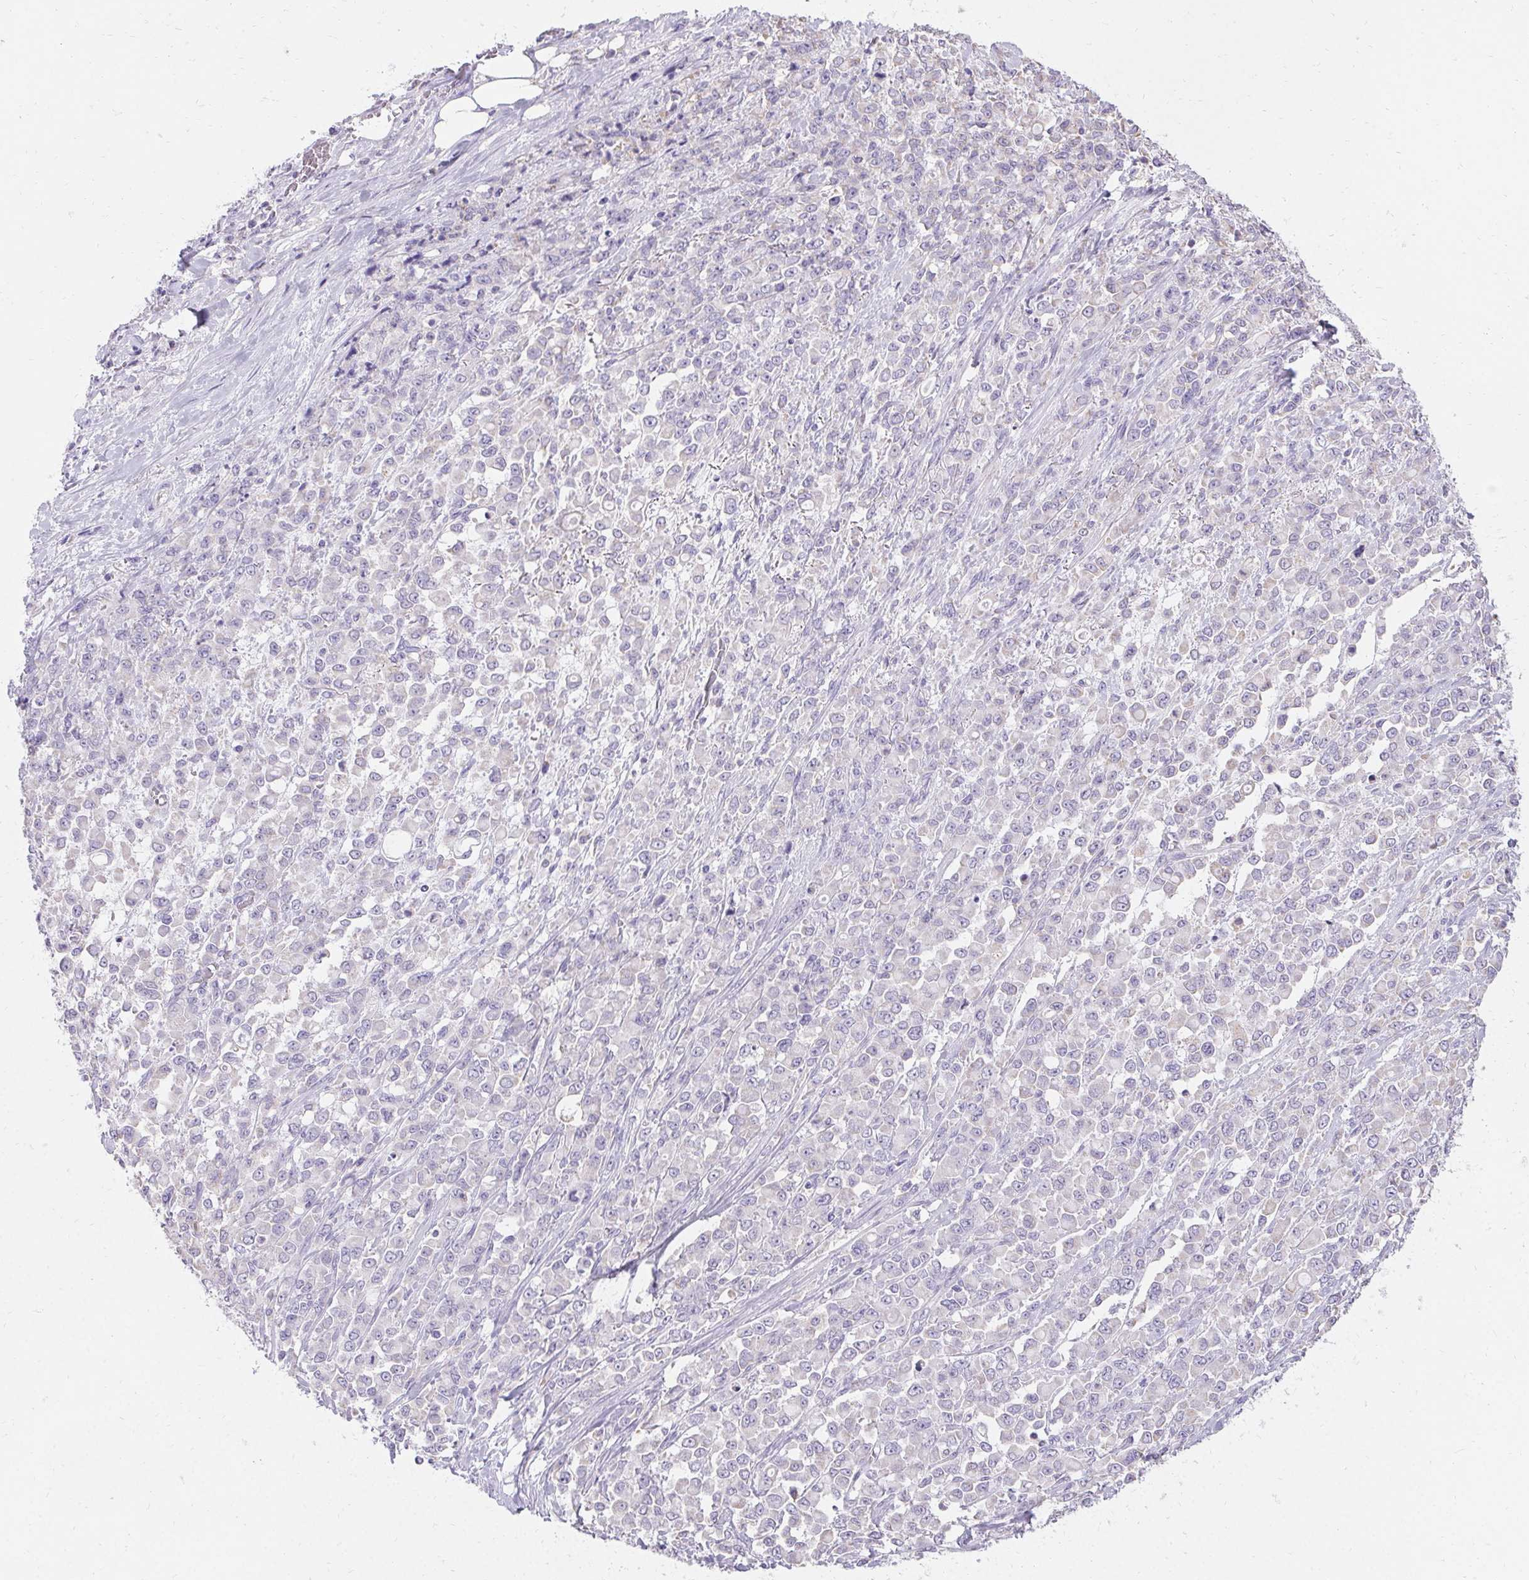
{"staining": {"intensity": "negative", "quantity": "none", "location": "none"}, "tissue": "stomach cancer", "cell_type": "Tumor cells", "image_type": "cancer", "snomed": [{"axis": "morphology", "description": "Adenocarcinoma, NOS"}, {"axis": "topography", "description": "Stomach"}], "caption": "The histopathology image exhibits no significant staining in tumor cells of stomach adenocarcinoma. (Brightfield microscopy of DAB (3,3'-diaminobenzidine) immunohistochemistry (IHC) at high magnification).", "gene": "ASGR2", "patient": {"sex": "female", "age": 76}}